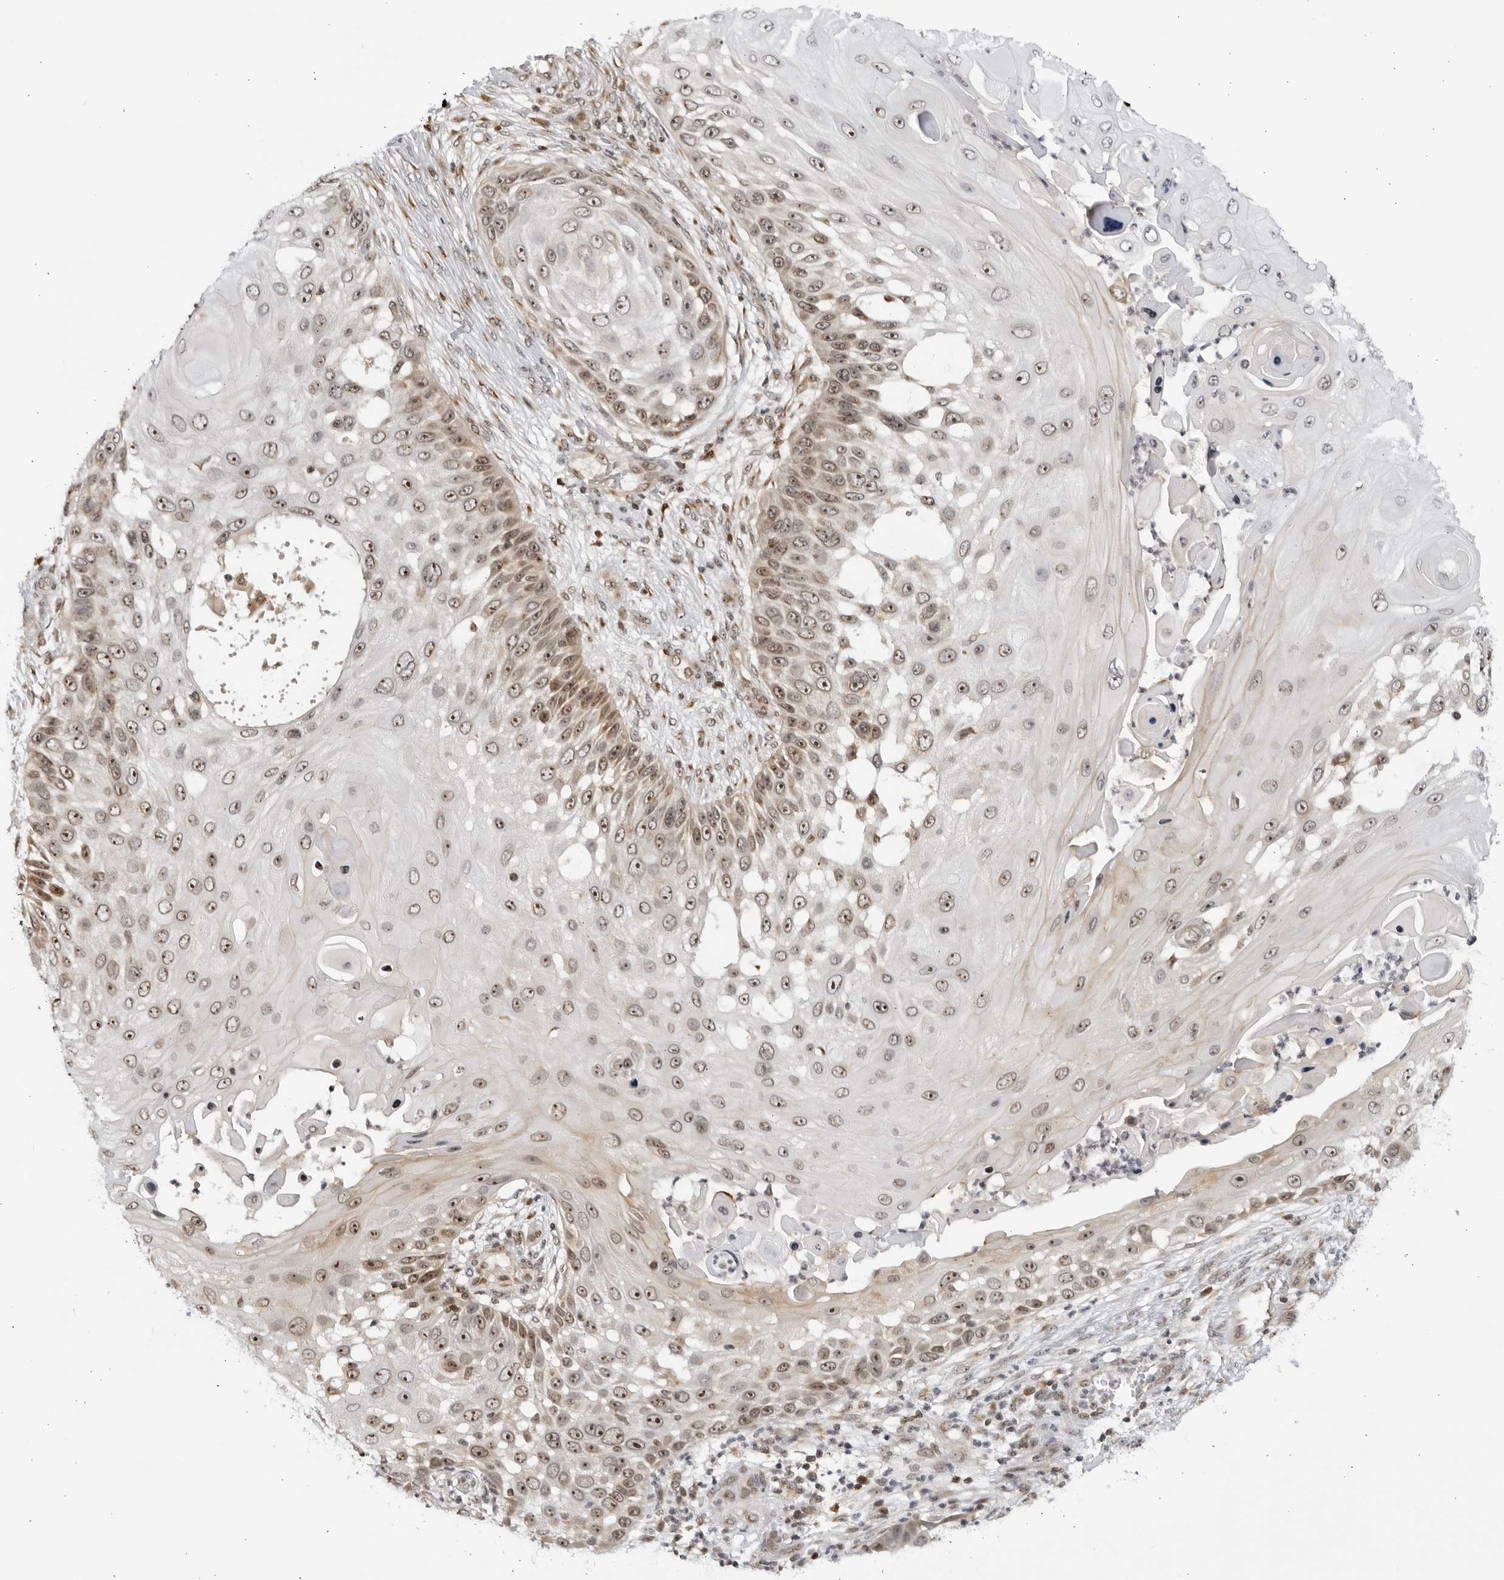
{"staining": {"intensity": "weak", "quantity": ">75%", "location": "nuclear"}, "tissue": "skin cancer", "cell_type": "Tumor cells", "image_type": "cancer", "snomed": [{"axis": "morphology", "description": "Squamous cell carcinoma, NOS"}, {"axis": "topography", "description": "Skin"}], "caption": "Immunohistochemical staining of human skin squamous cell carcinoma shows low levels of weak nuclear protein positivity in about >75% of tumor cells. Nuclei are stained in blue.", "gene": "RASGEF1C", "patient": {"sex": "female", "age": 44}}